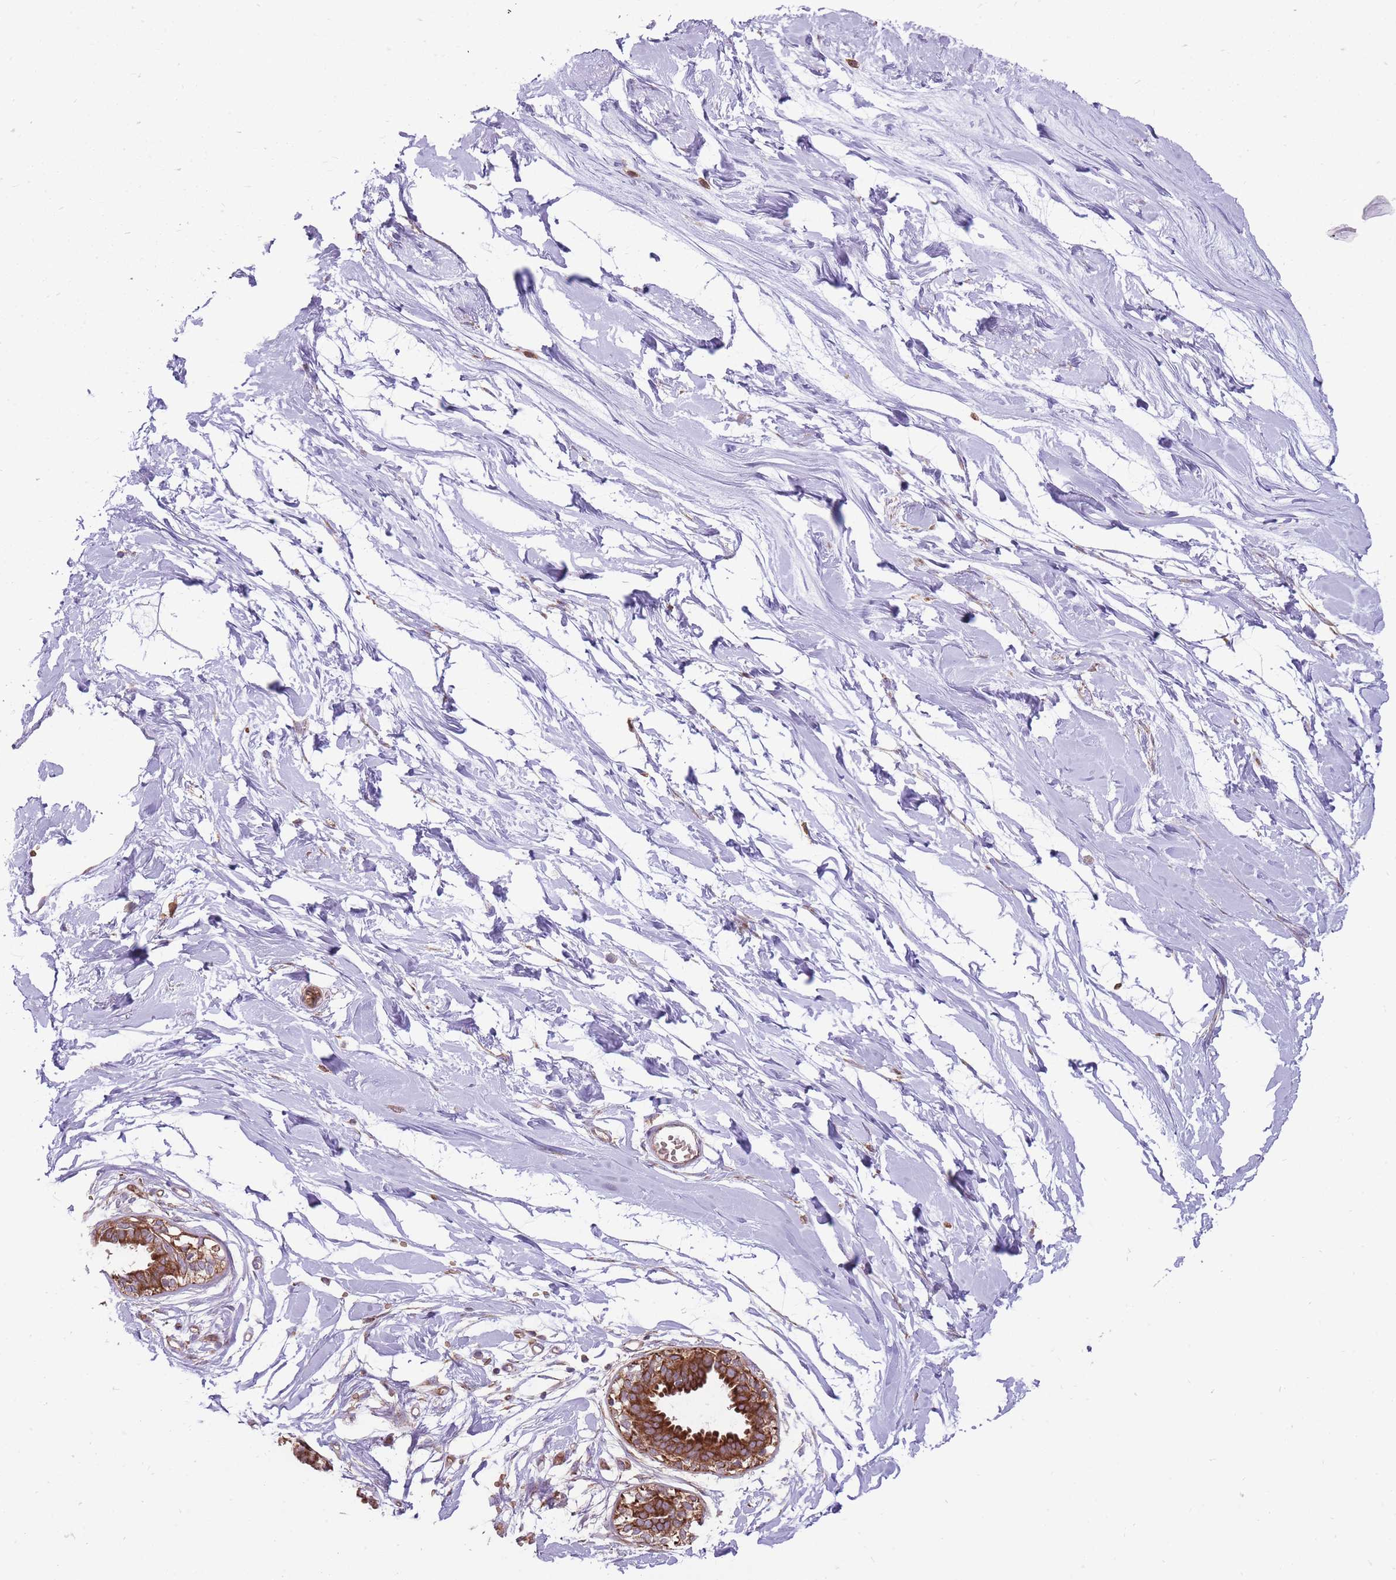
{"staining": {"intensity": "negative", "quantity": "none", "location": "none"}, "tissue": "breast", "cell_type": "Adipocytes", "image_type": "normal", "snomed": [{"axis": "morphology", "description": "Normal tissue, NOS"}, {"axis": "topography", "description": "Breast"}], "caption": "This is a micrograph of immunohistochemistry staining of unremarkable breast, which shows no staining in adipocytes. (DAB (3,3'-diaminobenzidine) IHC, high magnification).", "gene": "ANKRD10", "patient": {"sex": "female", "age": 45}}